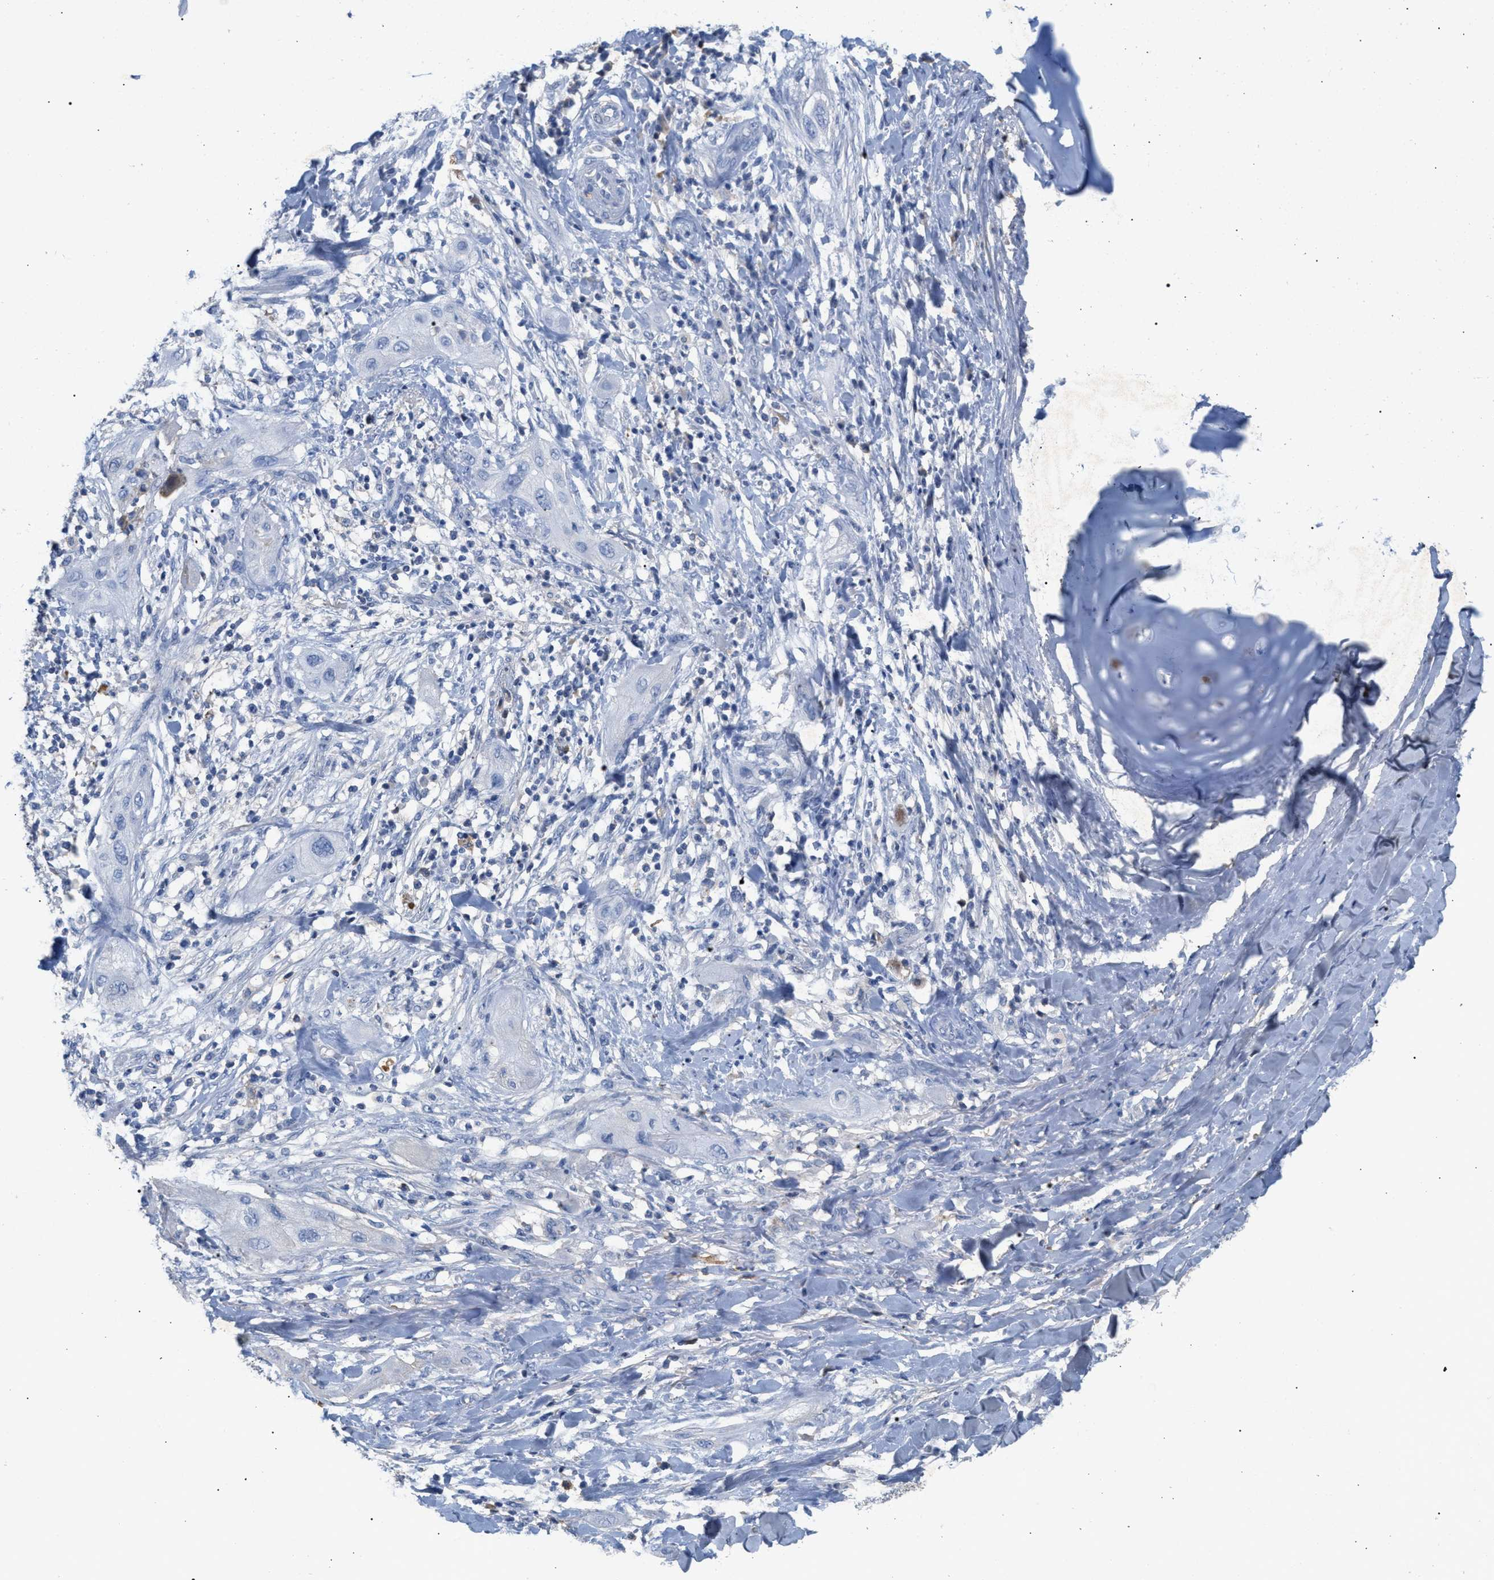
{"staining": {"intensity": "negative", "quantity": "none", "location": "none"}, "tissue": "lung cancer", "cell_type": "Tumor cells", "image_type": "cancer", "snomed": [{"axis": "morphology", "description": "Squamous cell carcinoma, NOS"}, {"axis": "topography", "description": "Lung"}], "caption": "Tumor cells are negative for brown protein staining in squamous cell carcinoma (lung).", "gene": "APOH", "patient": {"sex": "female", "age": 47}}